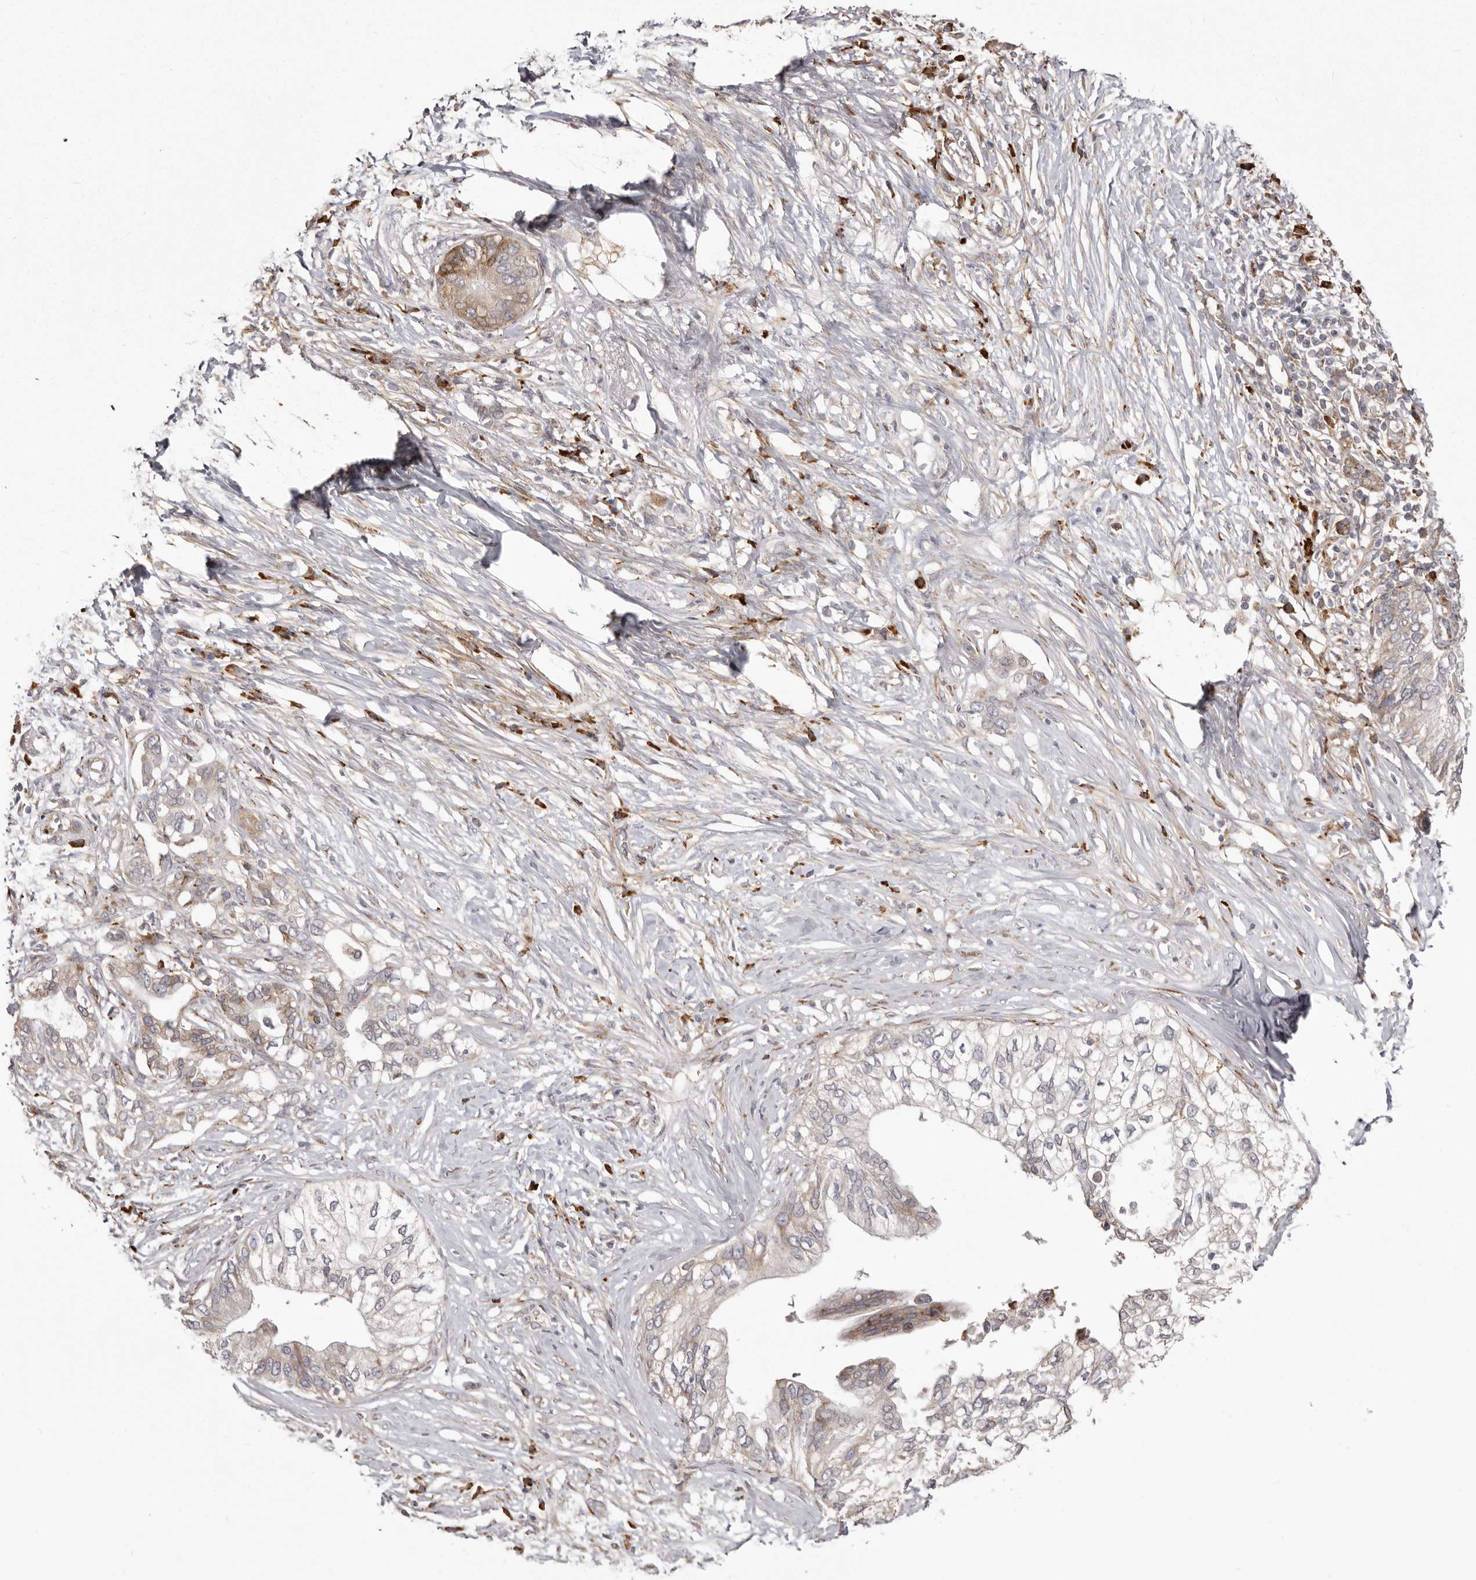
{"staining": {"intensity": "moderate", "quantity": "<25%", "location": "cytoplasmic/membranous"}, "tissue": "pancreatic cancer", "cell_type": "Tumor cells", "image_type": "cancer", "snomed": [{"axis": "morphology", "description": "Normal tissue, NOS"}, {"axis": "morphology", "description": "Adenocarcinoma, NOS"}, {"axis": "topography", "description": "Pancreas"}, {"axis": "topography", "description": "Peripheral nerve tissue"}], "caption": "Approximately <25% of tumor cells in pancreatic cancer (adenocarcinoma) show moderate cytoplasmic/membranous protein expression as visualized by brown immunohistochemical staining.", "gene": "NUP43", "patient": {"sex": "male", "age": 59}}